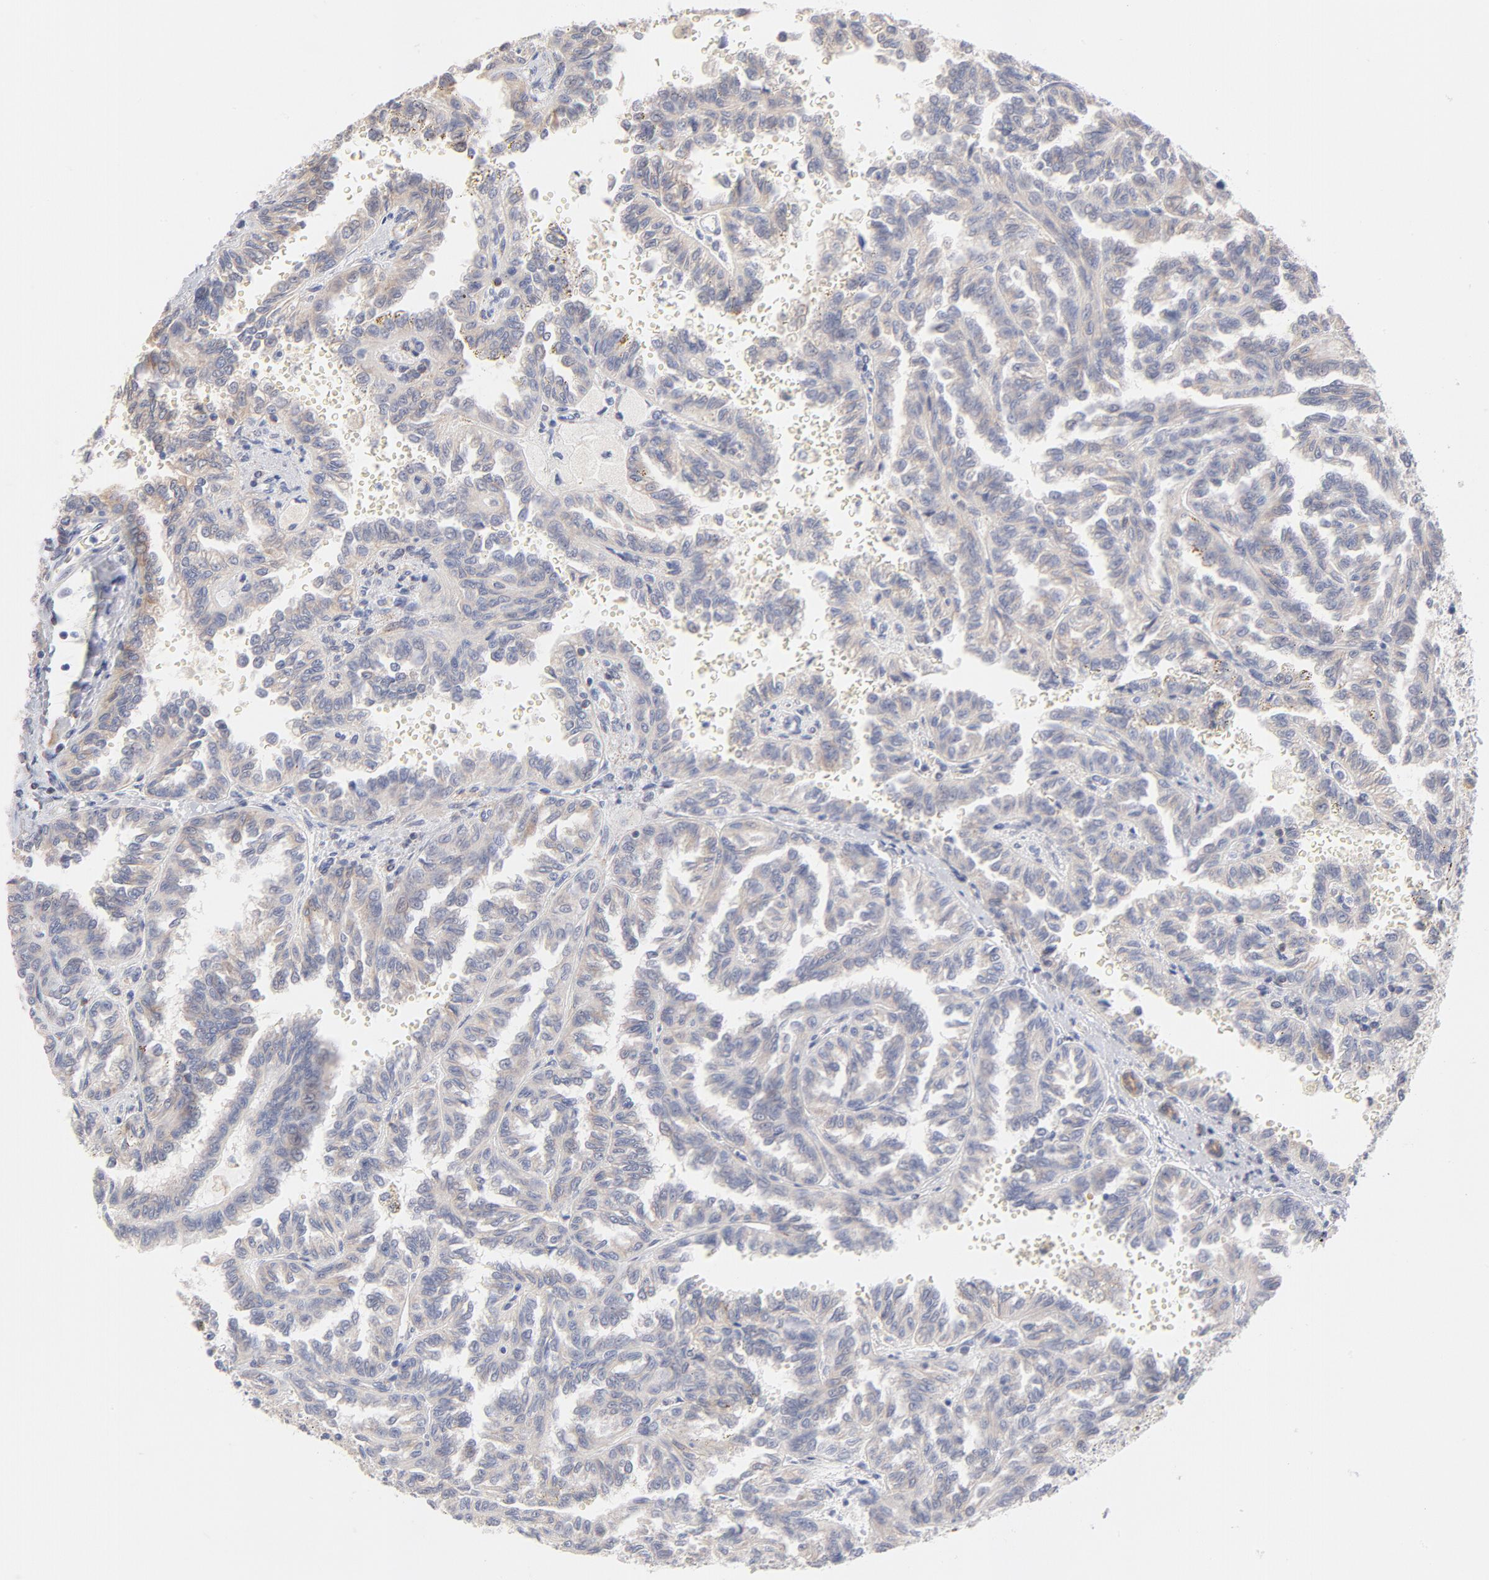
{"staining": {"intensity": "weak", "quantity": ">75%", "location": "cytoplasmic/membranous"}, "tissue": "renal cancer", "cell_type": "Tumor cells", "image_type": "cancer", "snomed": [{"axis": "morphology", "description": "Inflammation, NOS"}, {"axis": "morphology", "description": "Adenocarcinoma, NOS"}, {"axis": "topography", "description": "Kidney"}], "caption": "Tumor cells demonstrate low levels of weak cytoplasmic/membranous positivity in about >75% of cells in human renal cancer.", "gene": "MID1", "patient": {"sex": "male", "age": 68}}